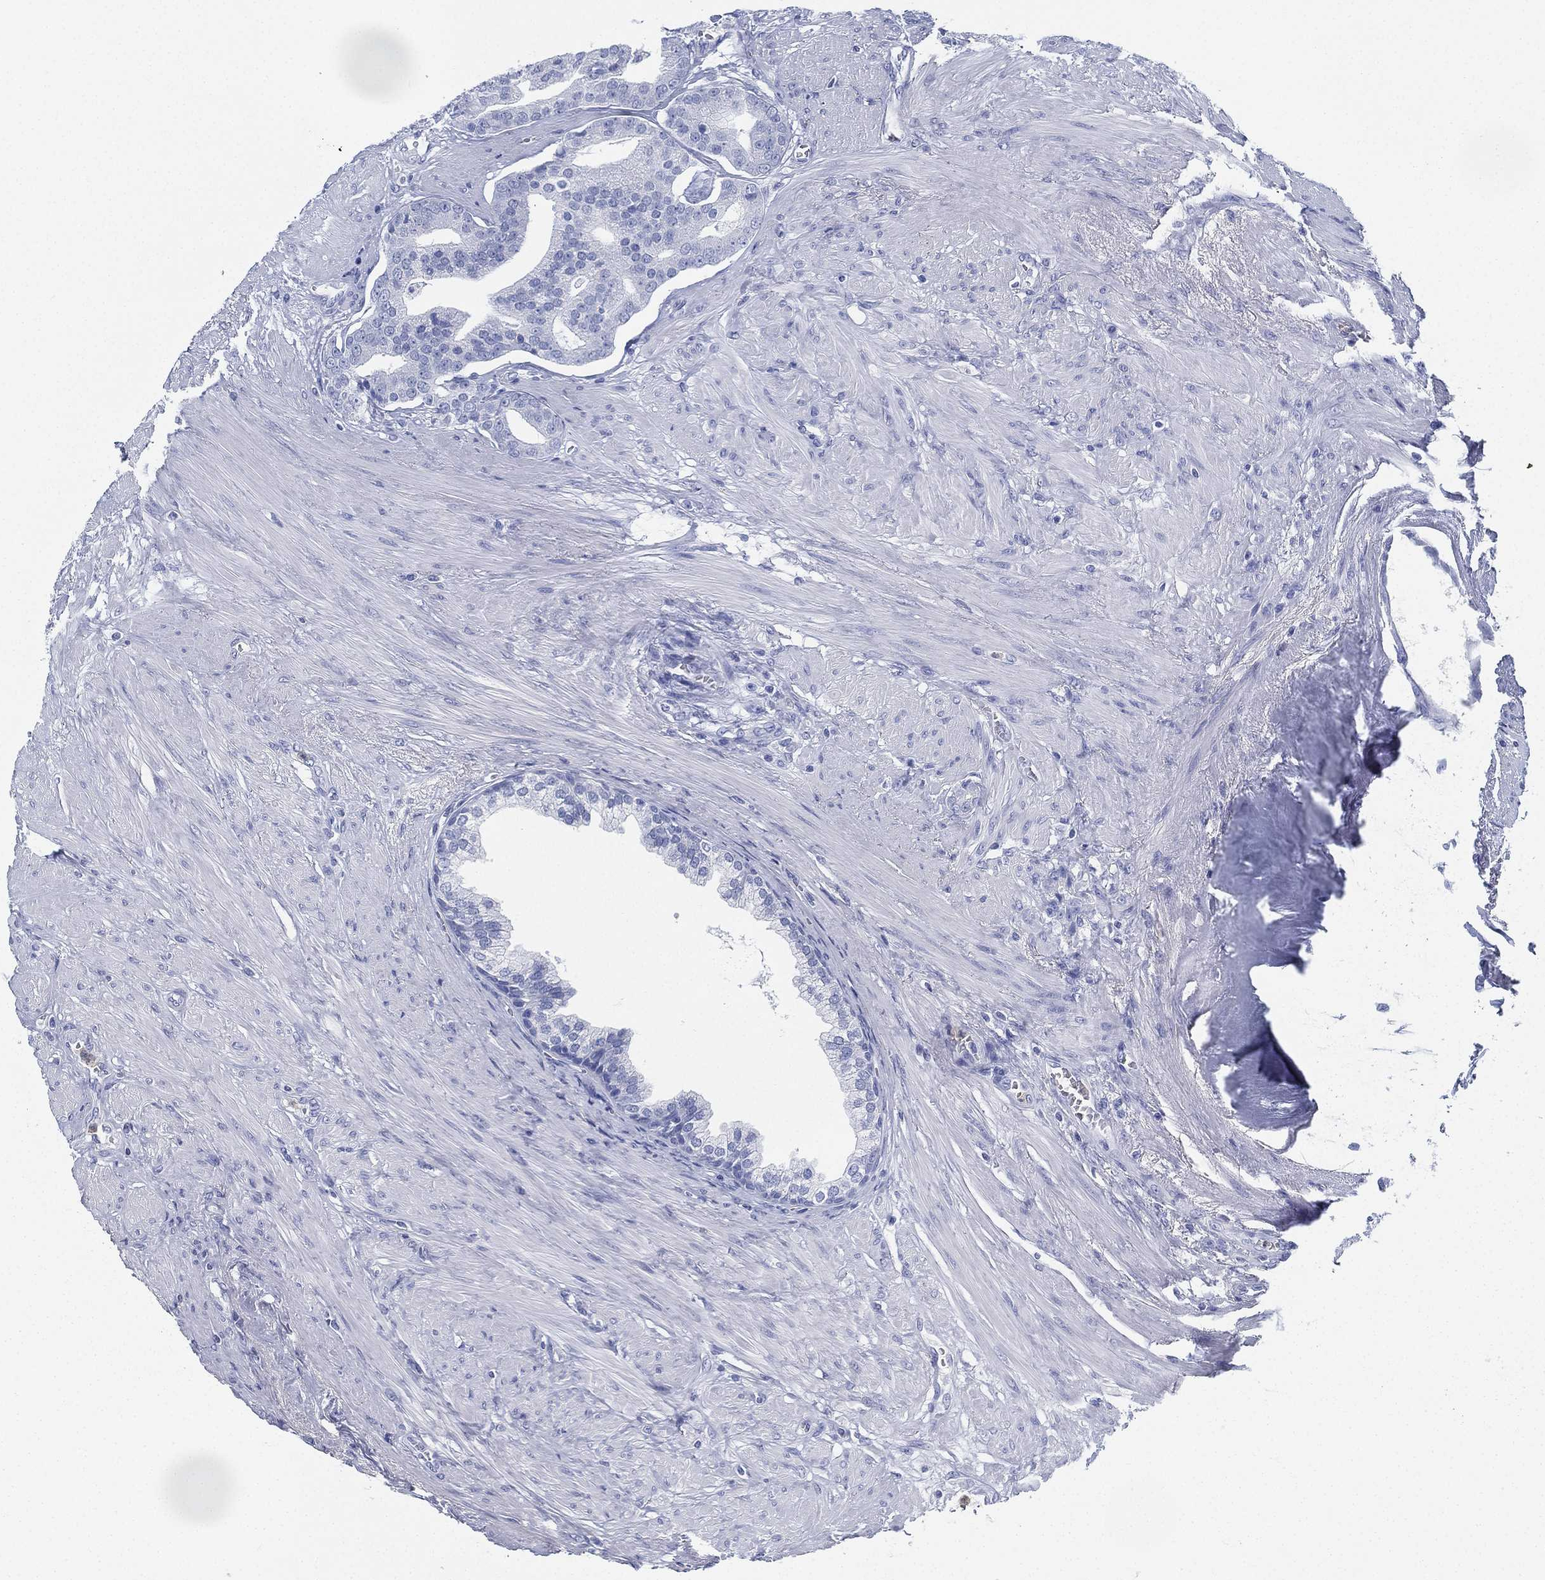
{"staining": {"intensity": "negative", "quantity": "none", "location": "none"}, "tissue": "prostate cancer", "cell_type": "Tumor cells", "image_type": "cancer", "snomed": [{"axis": "morphology", "description": "Adenocarcinoma, NOS"}, {"axis": "topography", "description": "Prostate"}], "caption": "An image of human prostate cancer (adenocarcinoma) is negative for staining in tumor cells.", "gene": "DEFB121", "patient": {"sex": "male", "age": 69}}